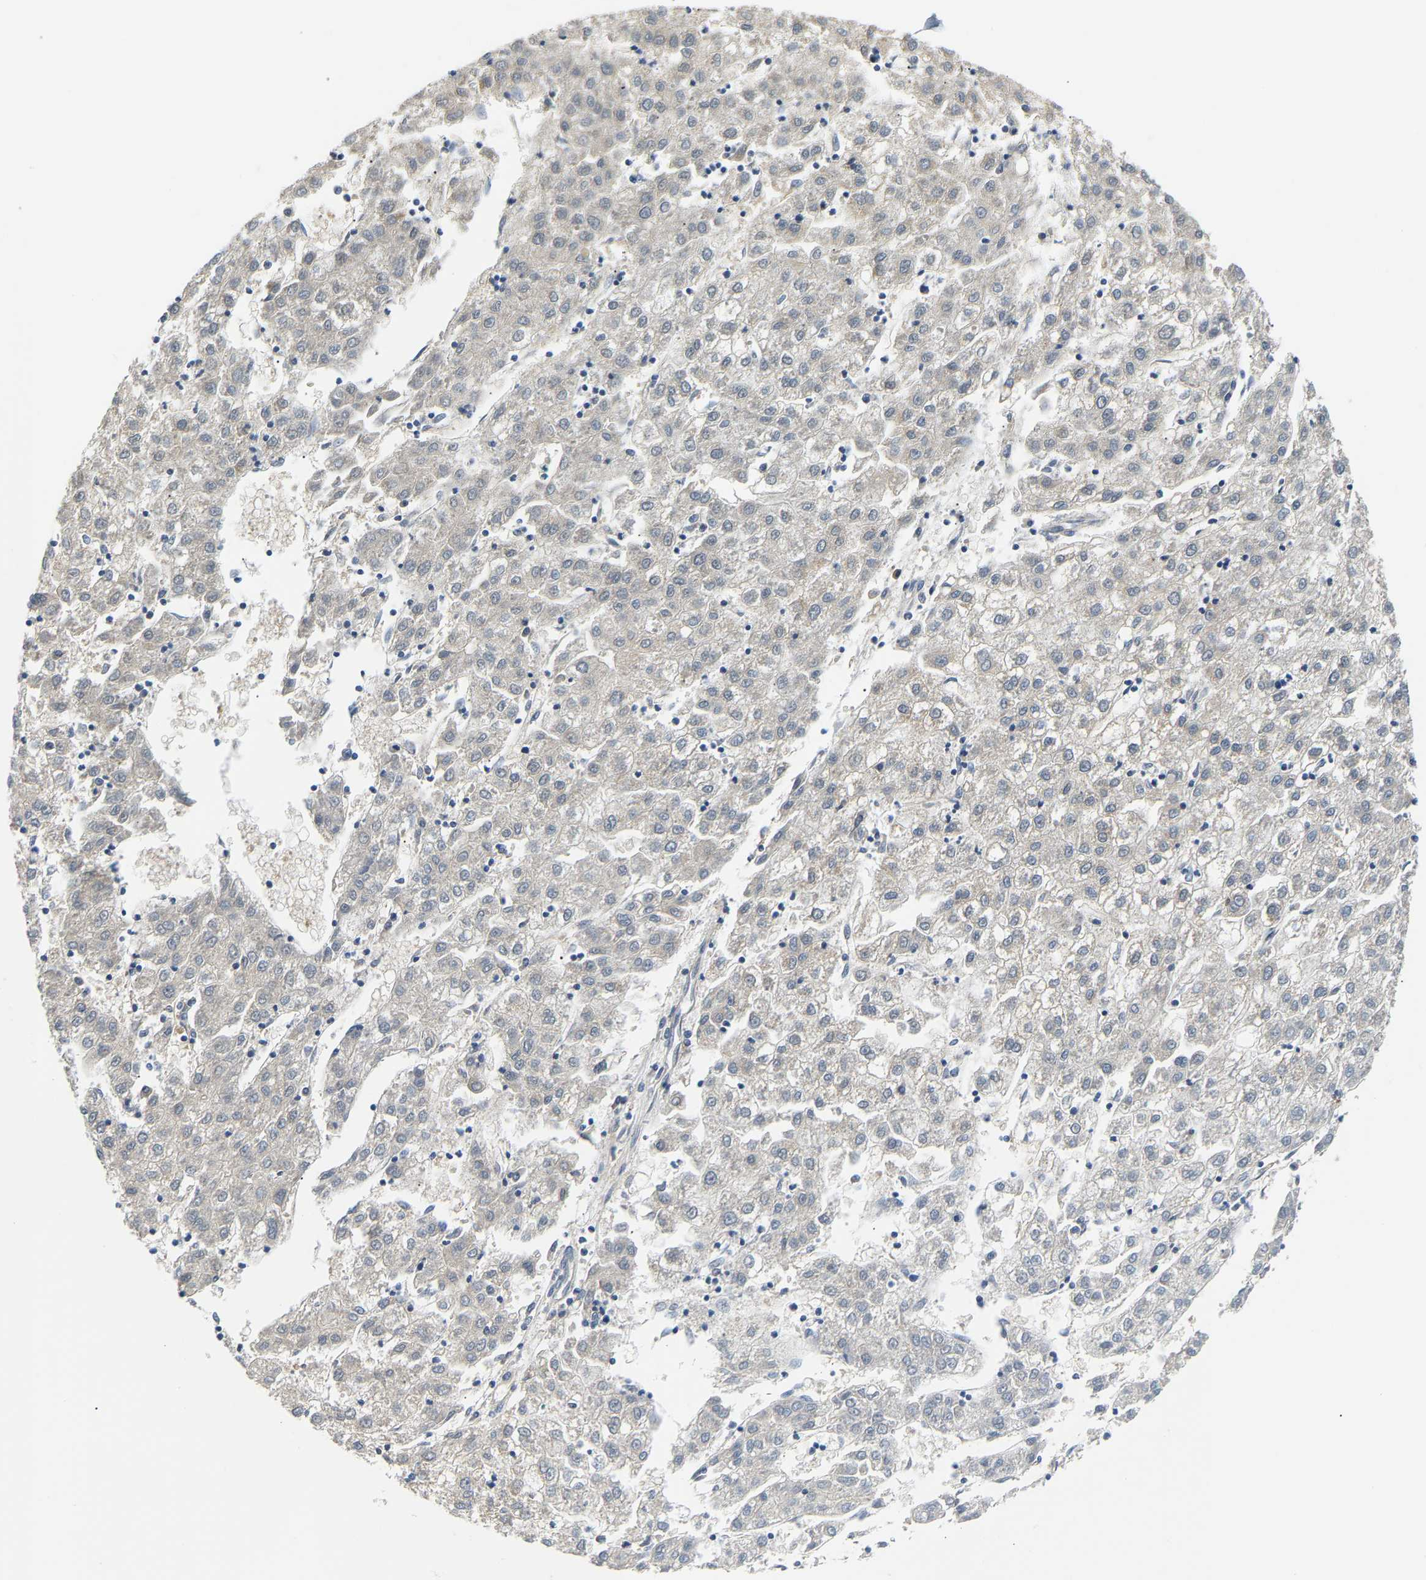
{"staining": {"intensity": "weak", "quantity": "<25%", "location": "cytoplasmic/membranous"}, "tissue": "liver cancer", "cell_type": "Tumor cells", "image_type": "cancer", "snomed": [{"axis": "morphology", "description": "Carcinoma, Hepatocellular, NOS"}, {"axis": "topography", "description": "Liver"}], "caption": "The photomicrograph reveals no significant positivity in tumor cells of liver cancer (hepatocellular carcinoma).", "gene": "ARHGEF12", "patient": {"sex": "male", "age": 72}}